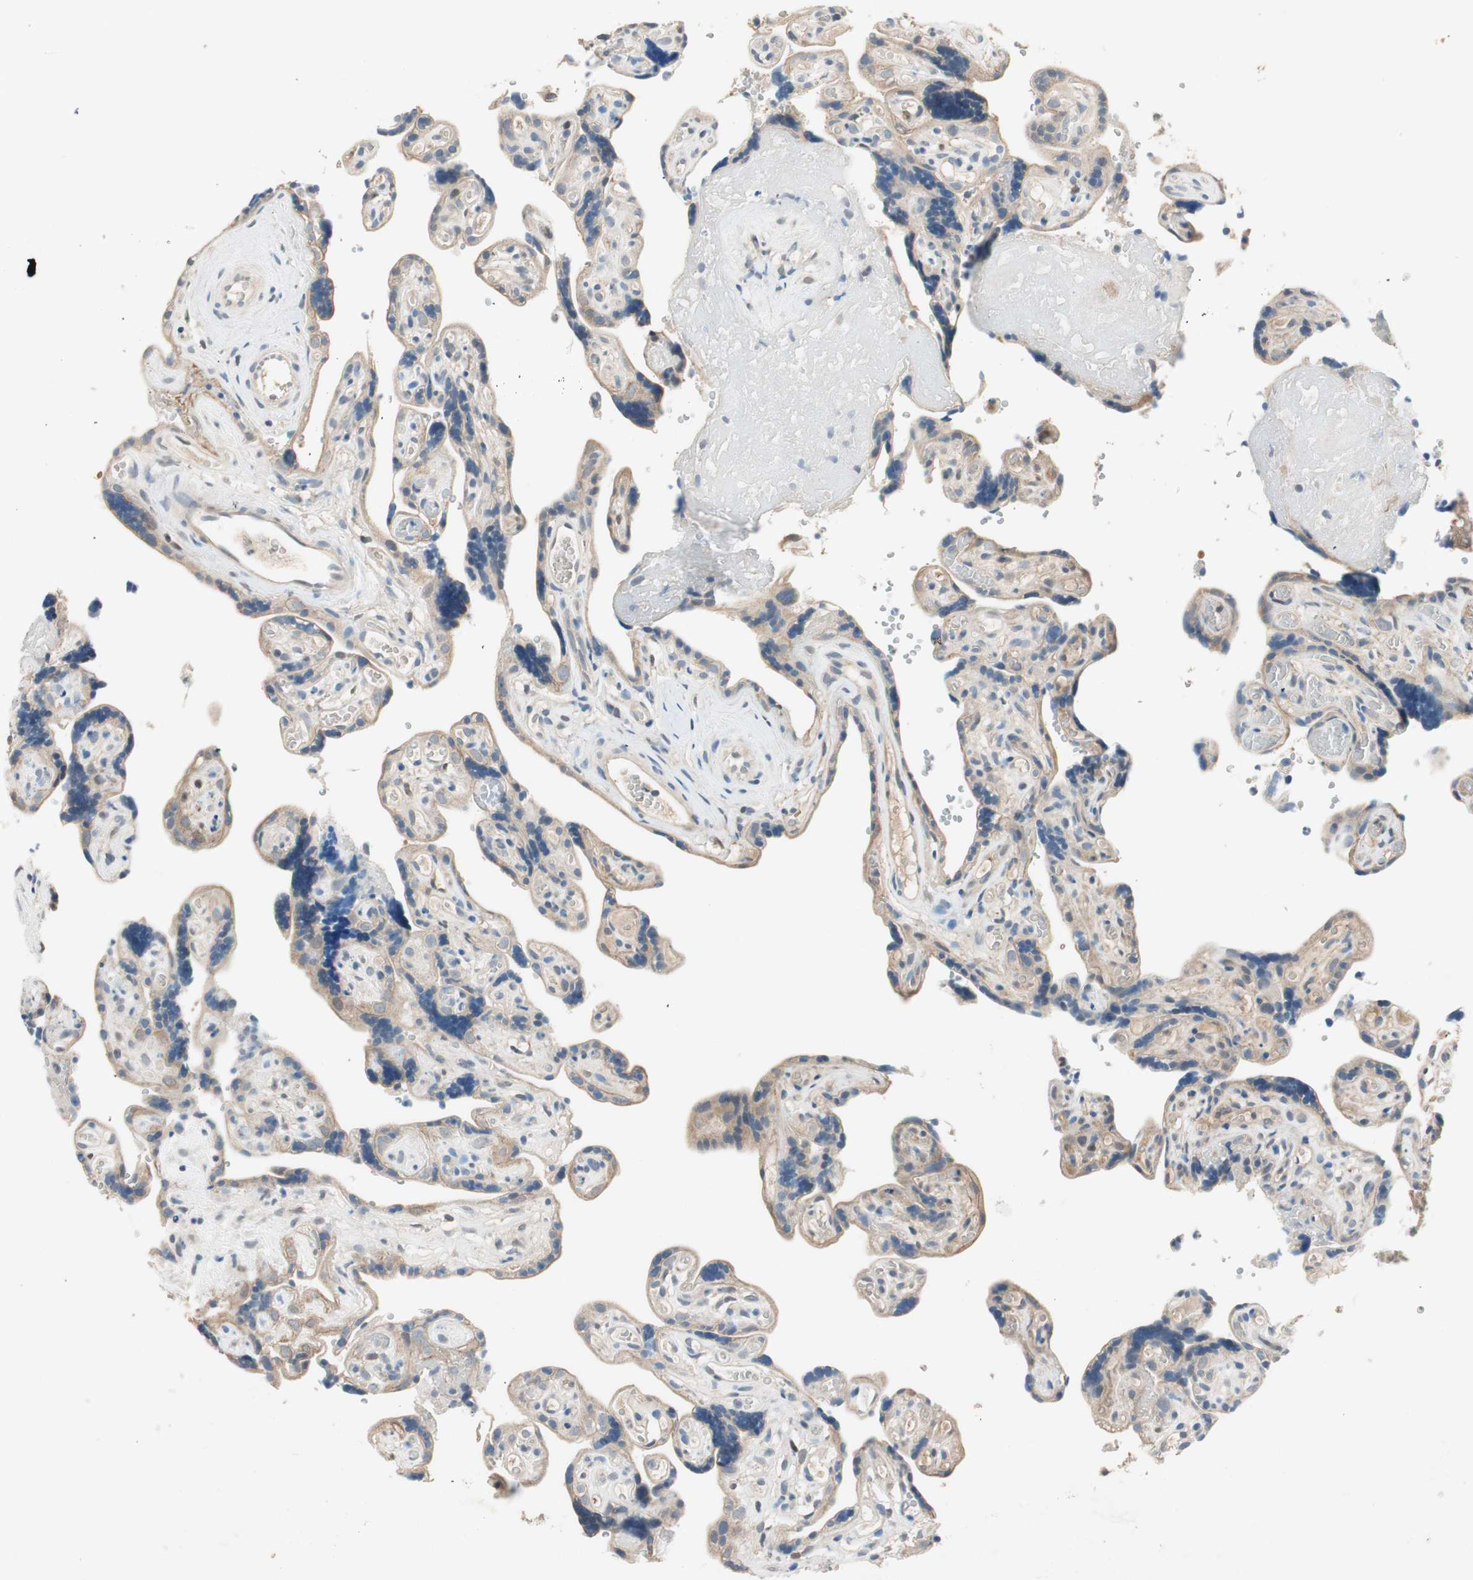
{"staining": {"intensity": "weak", "quantity": "25%-75%", "location": "cytoplasmic/membranous"}, "tissue": "placenta", "cell_type": "Decidual cells", "image_type": "normal", "snomed": [{"axis": "morphology", "description": "Normal tissue, NOS"}, {"axis": "topography", "description": "Placenta"}], "caption": "A high-resolution photomicrograph shows immunohistochemistry (IHC) staining of normal placenta, which displays weak cytoplasmic/membranous staining in approximately 25%-75% of decidual cells.", "gene": "SERPINB5", "patient": {"sex": "female", "age": 30}}